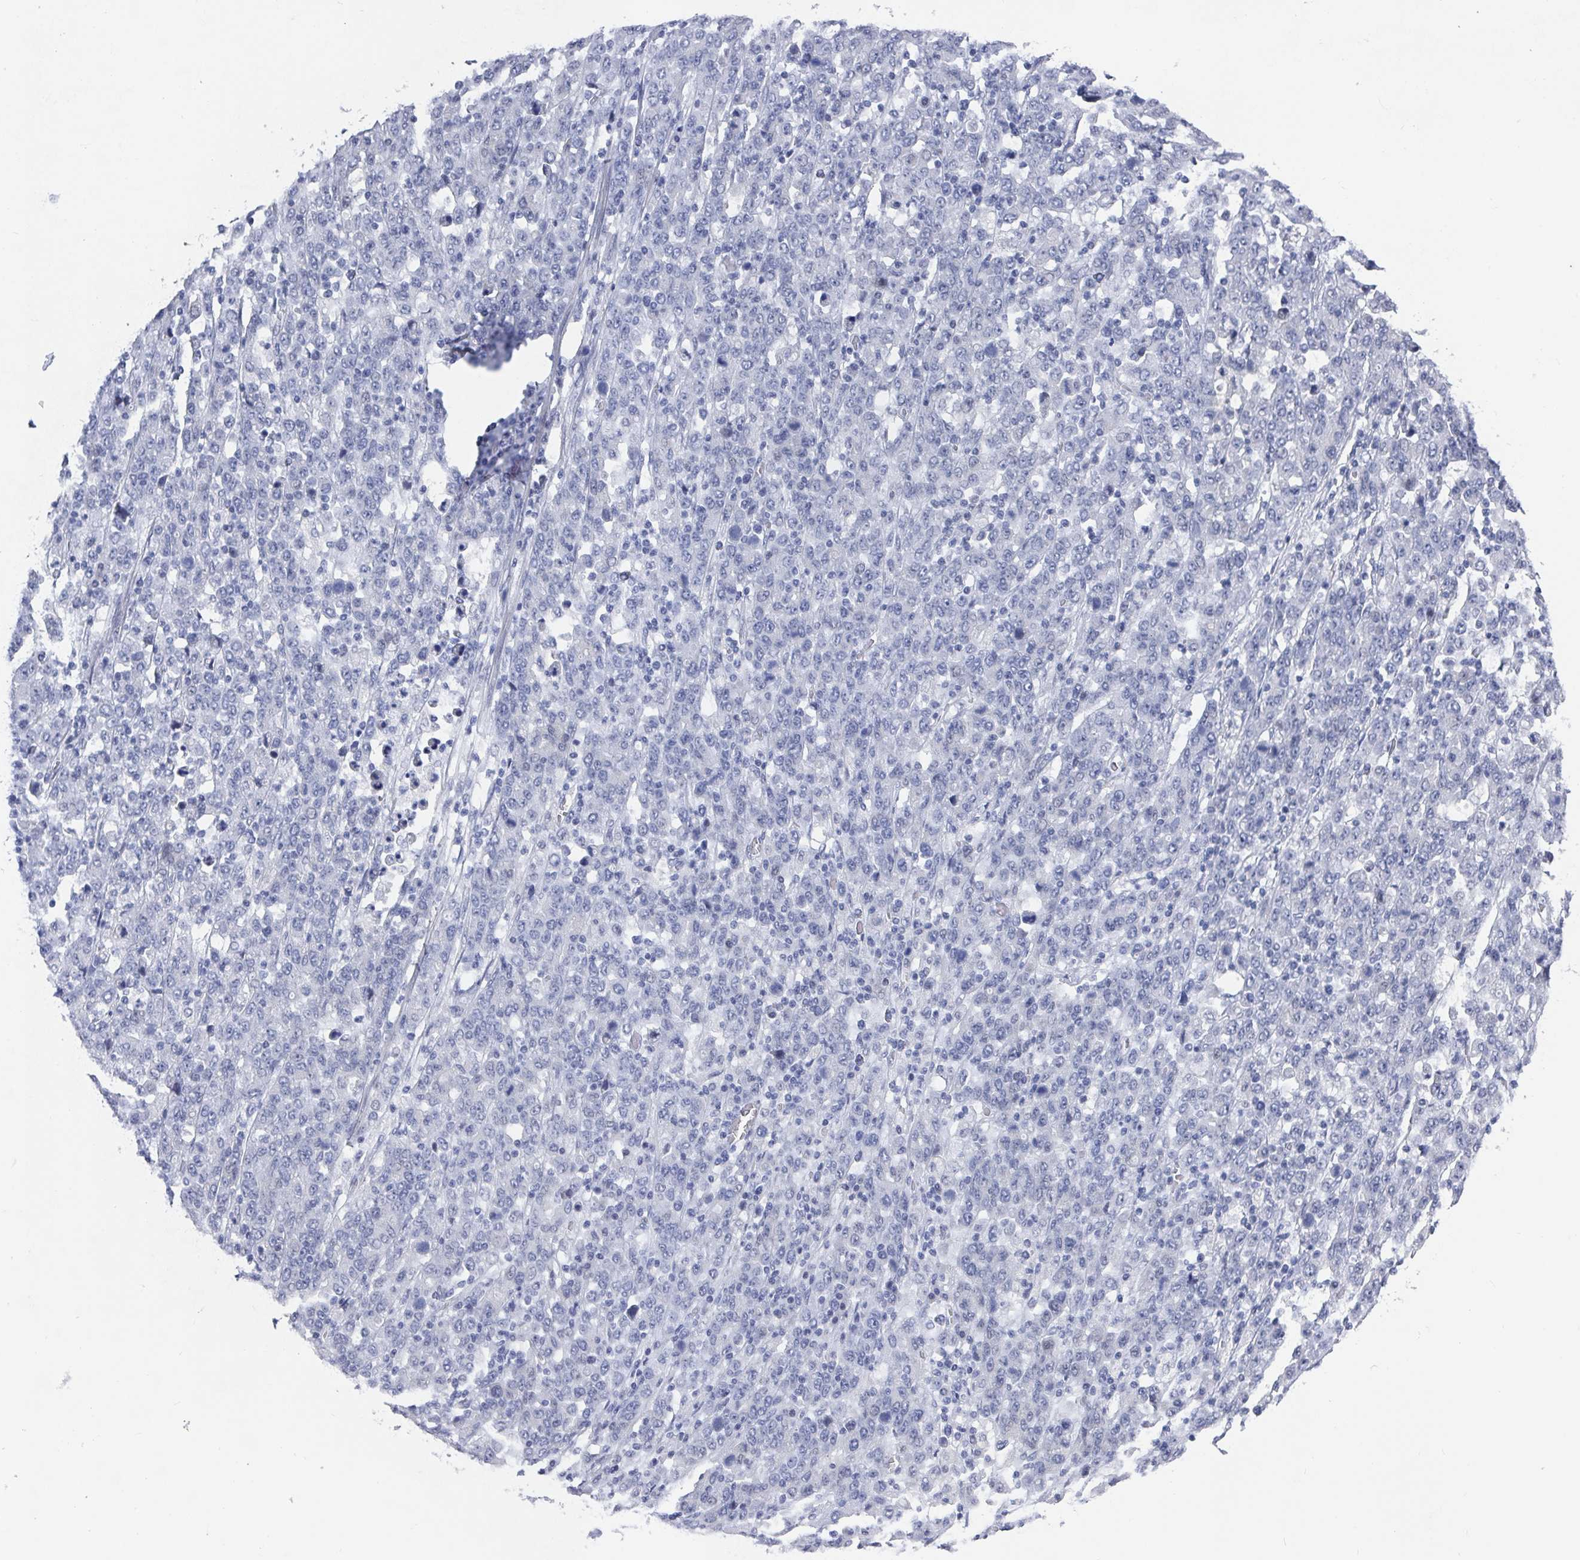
{"staining": {"intensity": "negative", "quantity": "none", "location": "none"}, "tissue": "stomach cancer", "cell_type": "Tumor cells", "image_type": "cancer", "snomed": [{"axis": "morphology", "description": "Adenocarcinoma, NOS"}, {"axis": "topography", "description": "Stomach, upper"}], "caption": "Adenocarcinoma (stomach) was stained to show a protein in brown. There is no significant staining in tumor cells. (Brightfield microscopy of DAB (3,3'-diaminobenzidine) immunohistochemistry (IHC) at high magnification).", "gene": "CAMKV", "patient": {"sex": "male", "age": 69}}